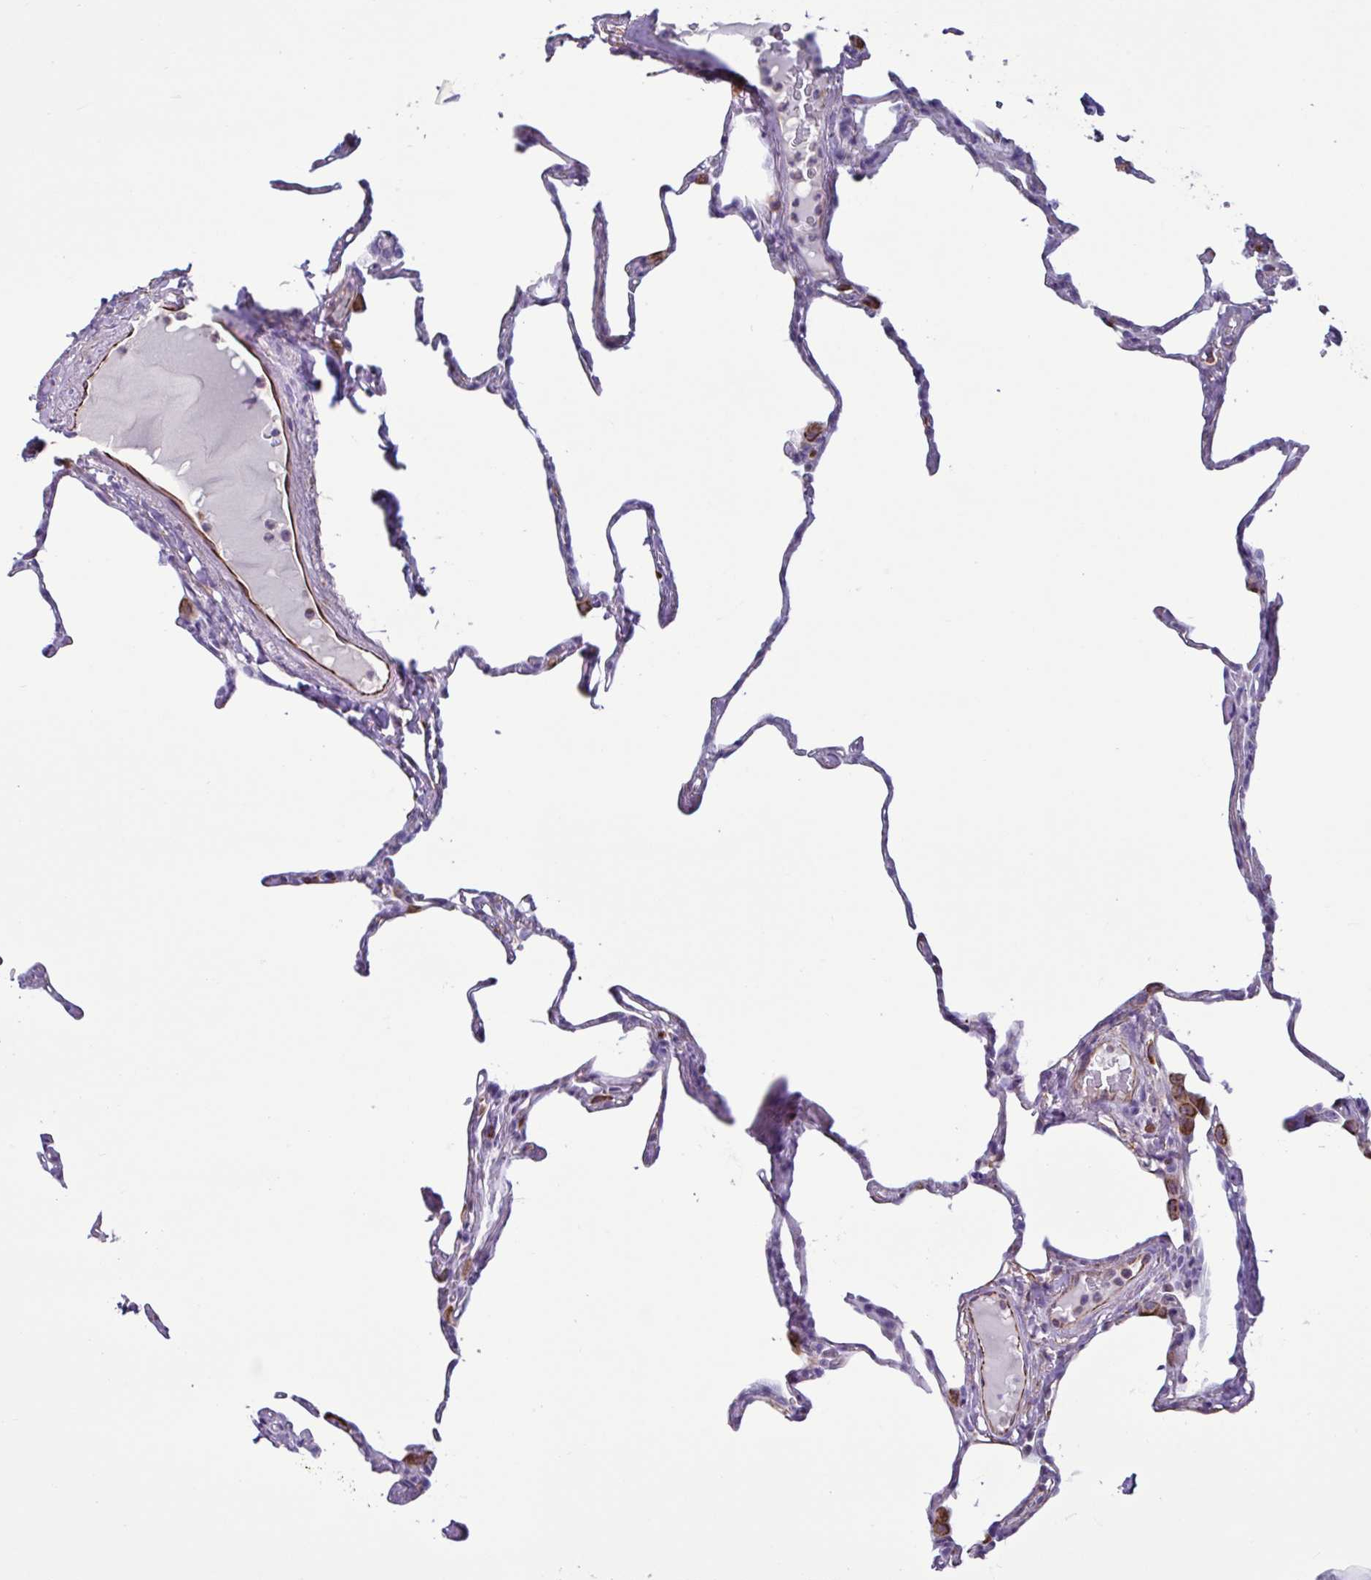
{"staining": {"intensity": "strong", "quantity": "<25%", "location": "cytoplasmic/membranous"}, "tissue": "lung", "cell_type": "Alveolar cells", "image_type": "normal", "snomed": [{"axis": "morphology", "description": "Normal tissue, NOS"}, {"axis": "topography", "description": "Lung"}], "caption": "Lung stained with DAB immunohistochemistry (IHC) reveals medium levels of strong cytoplasmic/membranous positivity in approximately <25% of alveolar cells.", "gene": "TMEM86B", "patient": {"sex": "male", "age": 65}}